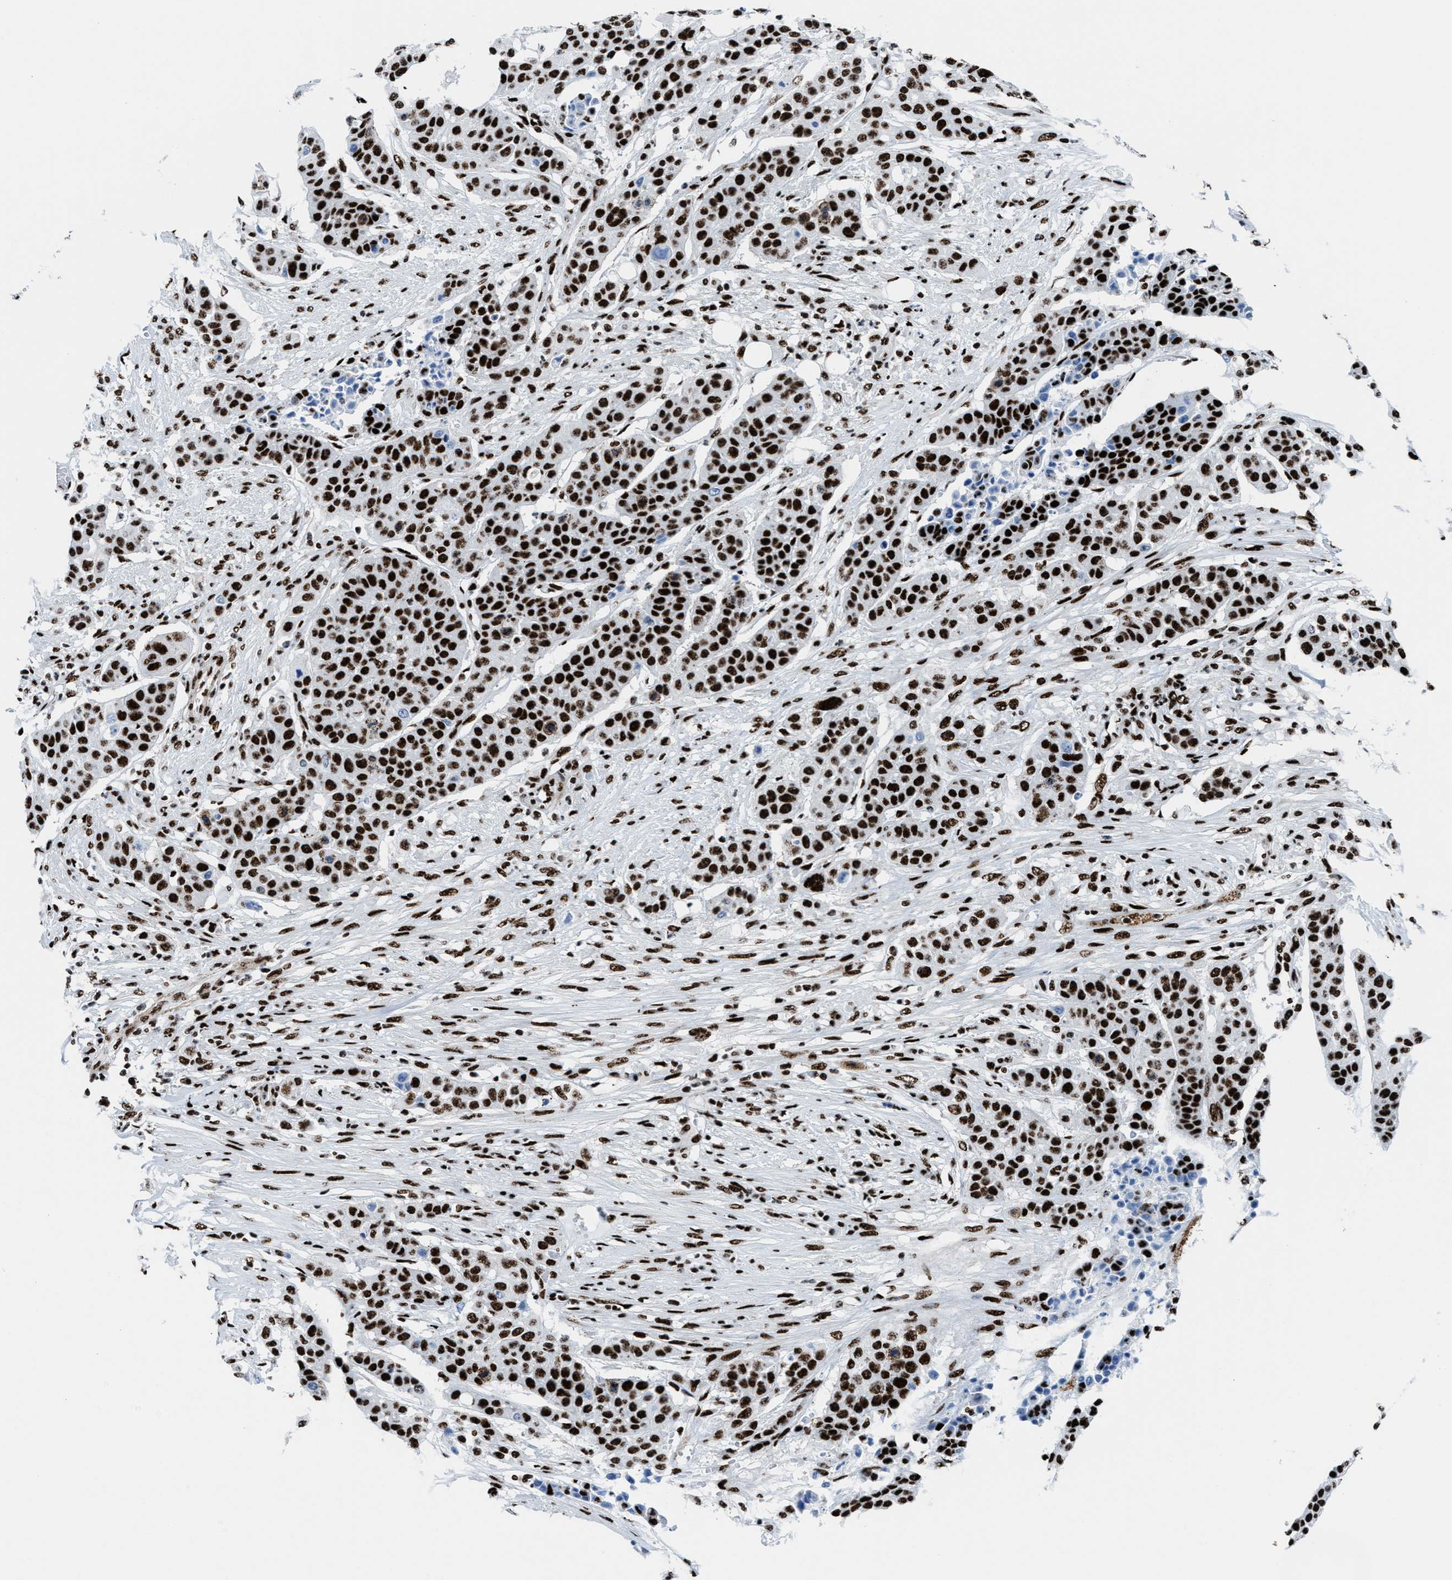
{"staining": {"intensity": "strong", "quantity": ">75%", "location": "nuclear"}, "tissue": "urothelial cancer", "cell_type": "Tumor cells", "image_type": "cancer", "snomed": [{"axis": "morphology", "description": "Urothelial carcinoma, High grade"}, {"axis": "topography", "description": "Urinary bladder"}], "caption": "This image shows high-grade urothelial carcinoma stained with IHC to label a protein in brown. The nuclear of tumor cells show strong positivity for the protein. Nuclei are counter-stained blue.", "gene": "NONO", "patient": {"sex": "male", "age": 74}}